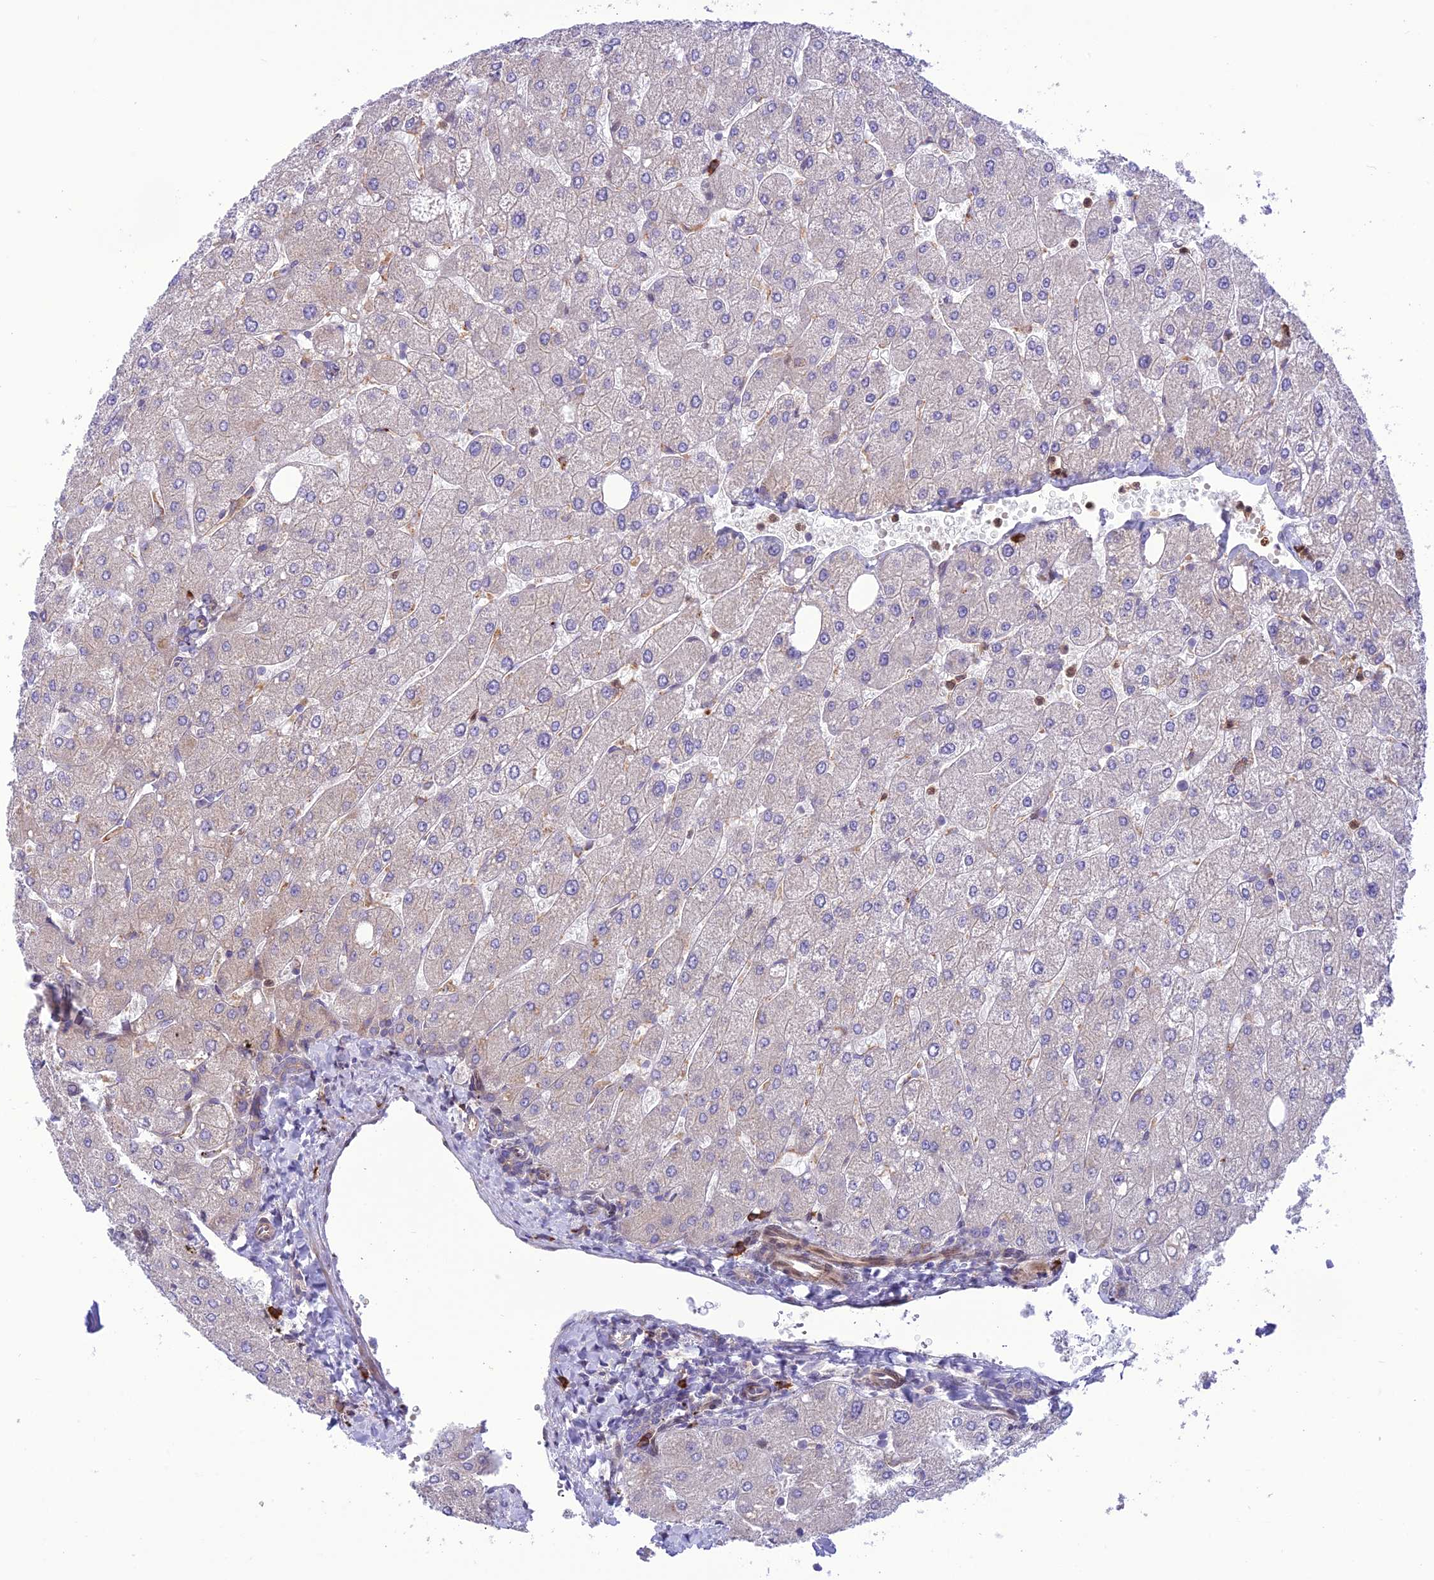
{"staining": {"intensity": "negative", "quantity": "none", "location": "none"}, "tissue": "liver", "cell_type": "Cholangiocytes", "image_type": "normal", "snomed": [{"axis": "morphology", "description": "Normal tissue, NOS"}, {"axis": "topography", "description": "Liver"}], "caption": "Immunohistochemical staining of normal liver demonstrates no significant staining in cholangiocytes. (DAB (3,3'-diaminobenzidine) immunohistochemistry with hematoxylin counter stain).", "gene": "JMY", "patient": {"sex": "male", "age": 55}}